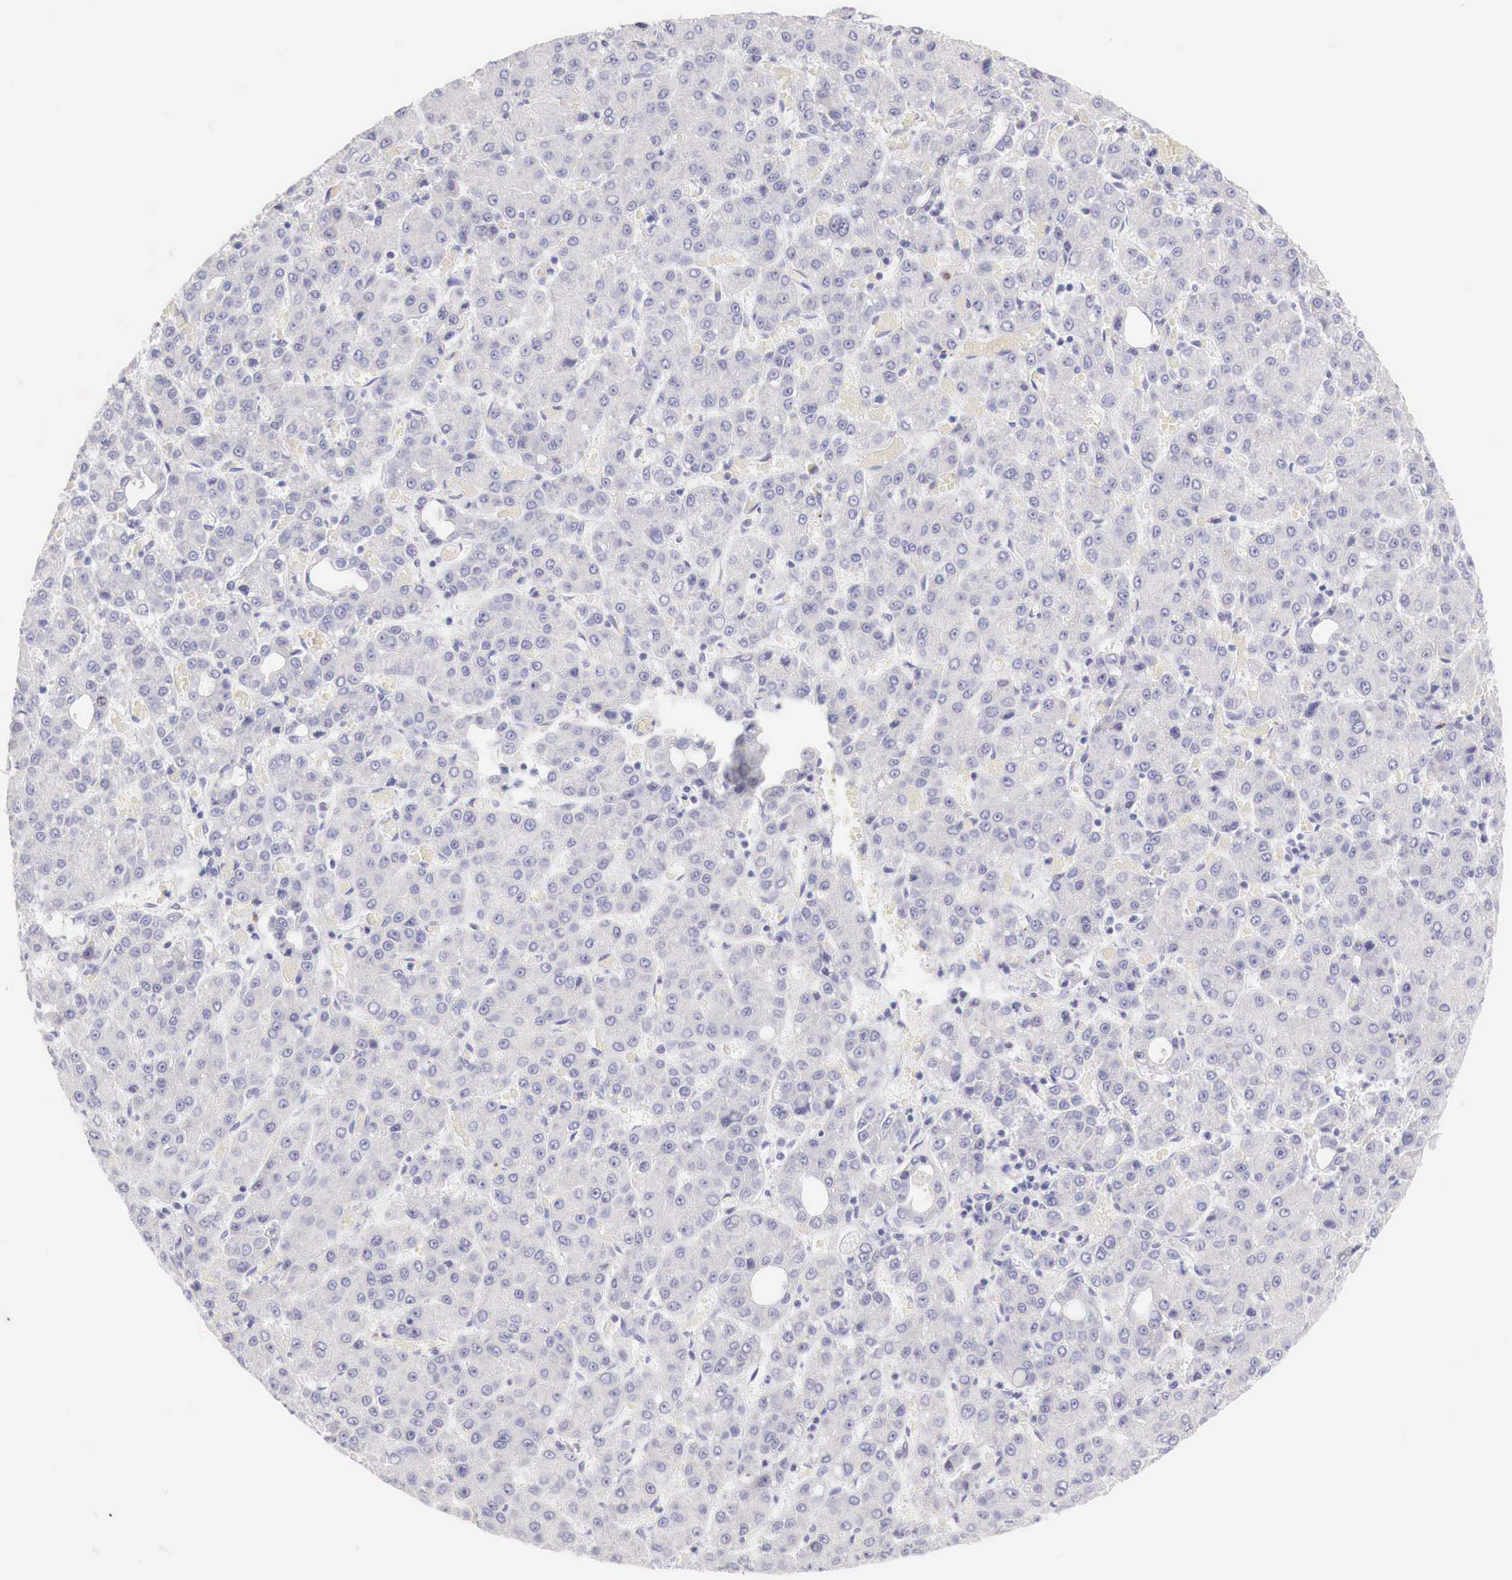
{"staining": {"intensity": "negative", "quantity": "none", "location": "none"}, "tissue": "liver cancer", "cell_type": "Tumor cells", "image_type": "cancer", "snomed": [{"axis": "morphology", "description": "Carcinoma, Hepatocellular, NOS"}, {"axis": "topography", "description": "Liver"}], "caption": "A high-resolution histopathology image shows immunohistochemistry (IHC) staining of liver cancer (hepatocellular carcinoma), which demonstrates no significant positivity in tumor cells.", "gene": "IDH3G", "patient": {"sex": "male", "age": 69}}